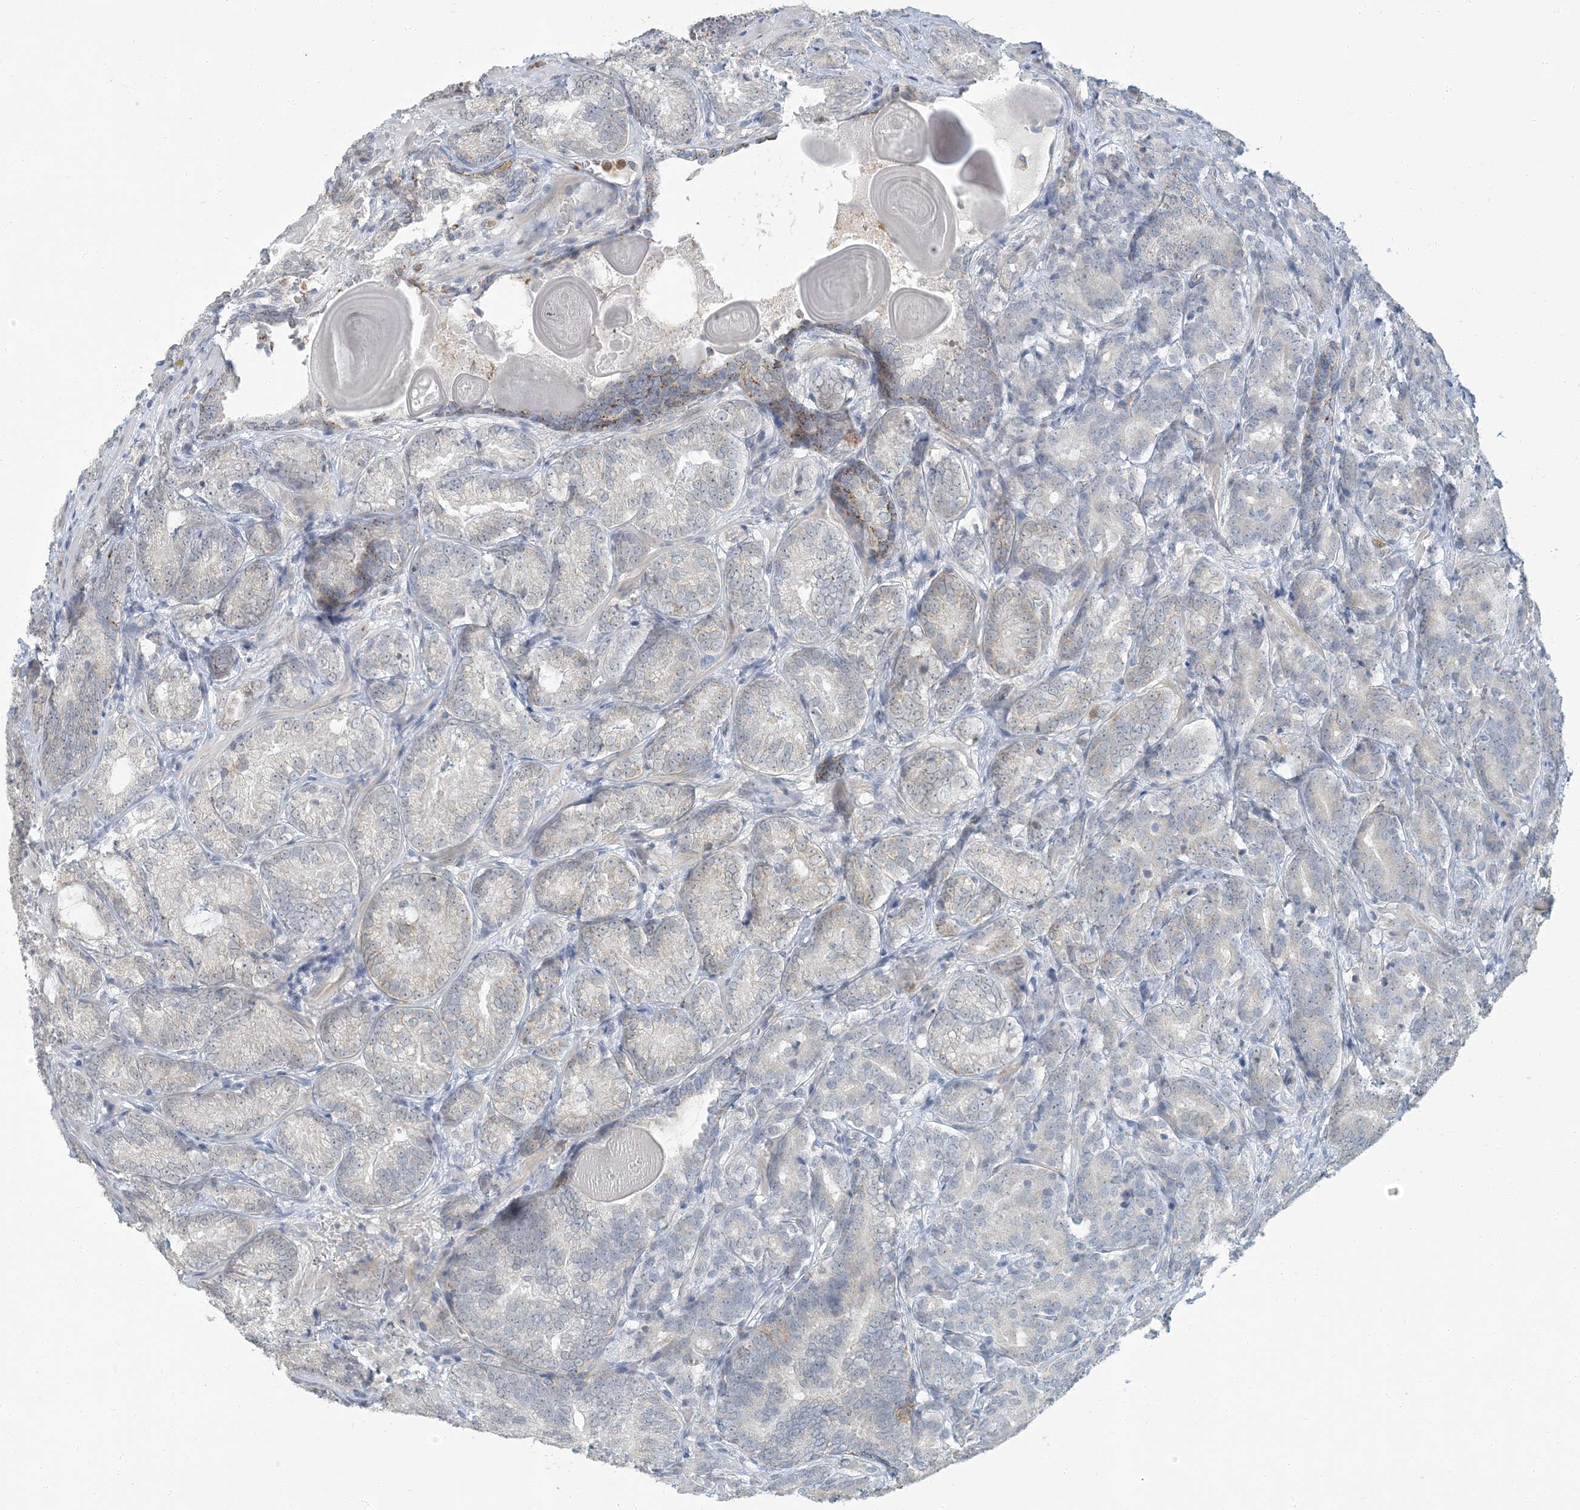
{"staining": {"intensity": "negative", "quantity": "none", "location": "none"}, "tissue": "prostate cancer", "cell_type": "Tumor cells", "image_type": "cancer", "snomed": [{"axis": "morphology", "description": "Adenocarcinoma, High grade"}, {"axis": "topography", "description": "Prostate"}], "caption": "Tumor cells are negative for protein expression in human prostate cancer.", "gene": "EPHA4", "patient": {"sex": "male", "age": 66}}